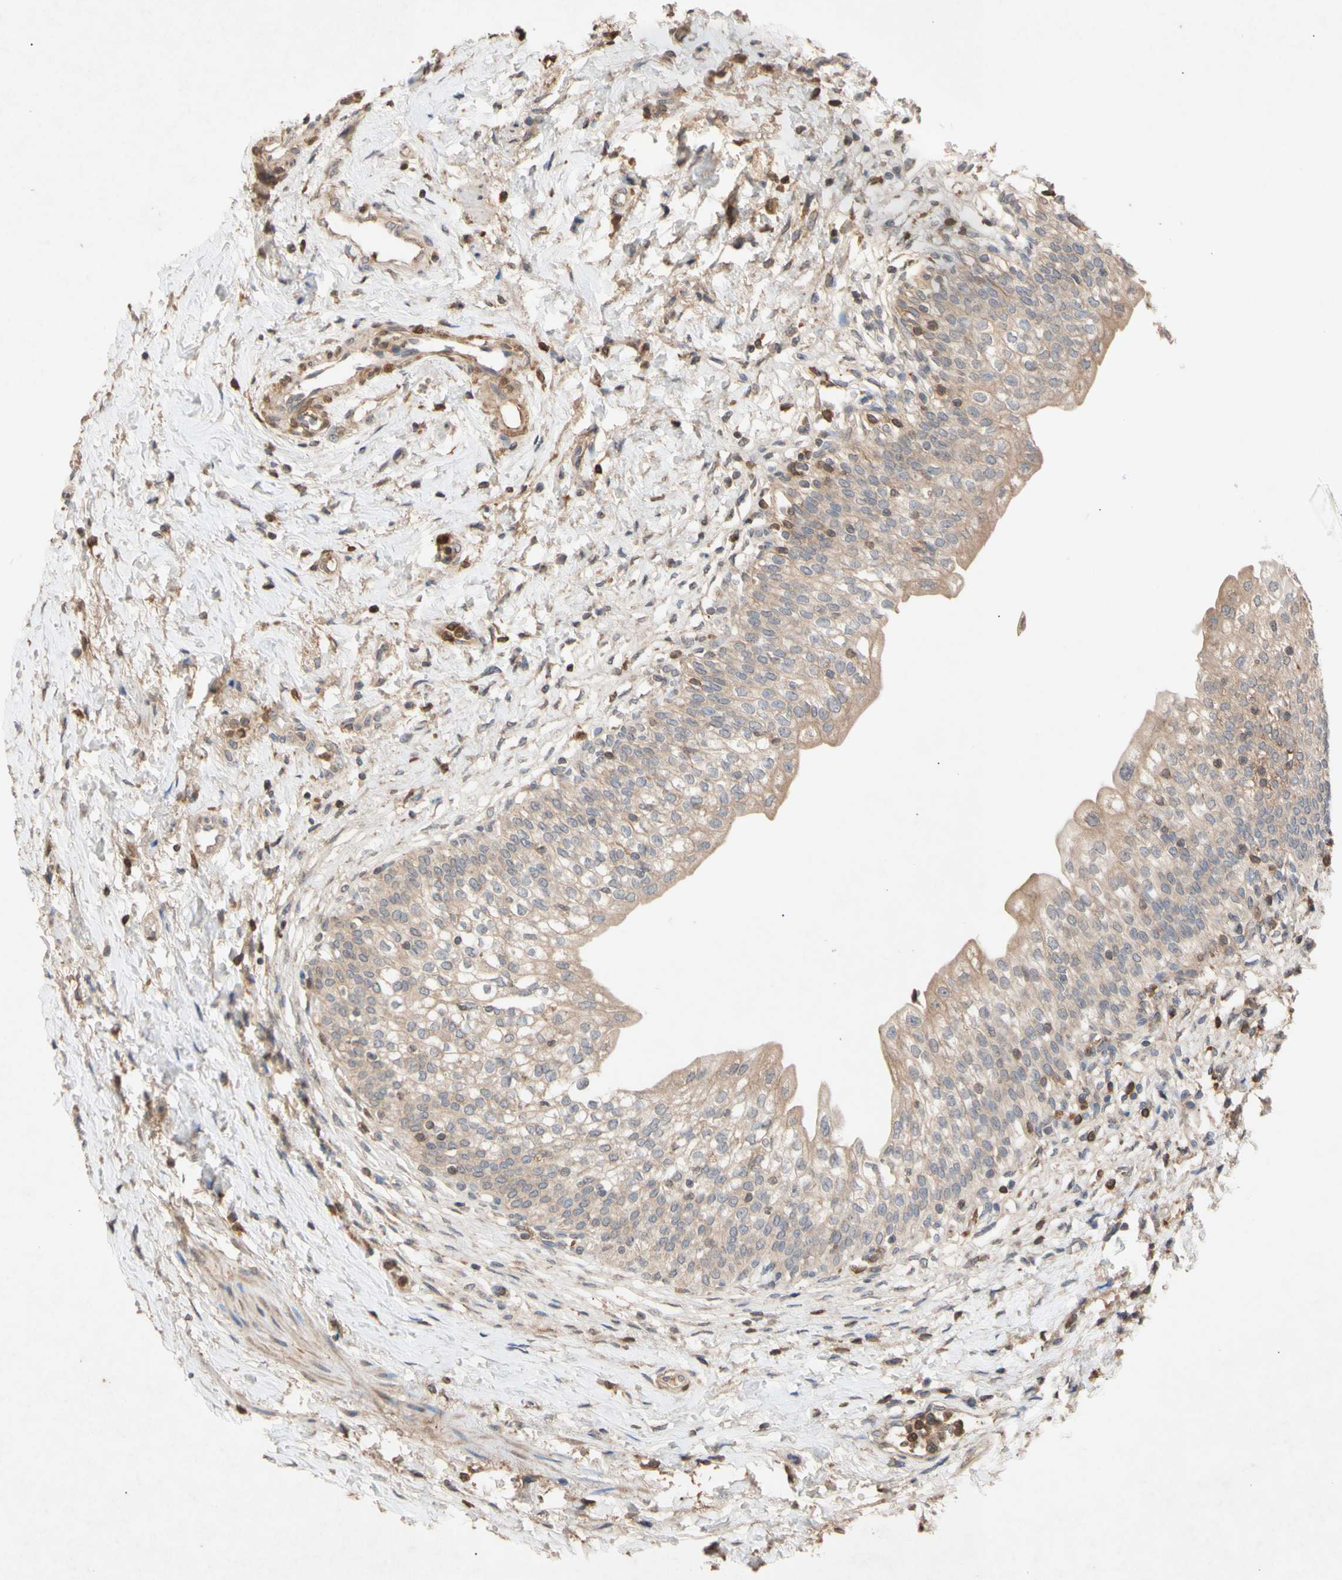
{"staining": {"intensity": "moderate", "quantity": ">75%", "location": "cytoplasmic/membranous"}, "tissue": "urinary bladder", "cell_type": "Urothelial cells", "image_type": "normal", "snomed": [{"axis": "morphology", "description": "Normal tissue, NOS"}, {"axis": "topography", "description": "Urinary bladder"}], "caption": "IHC histopathology image of unremarkable urinary bladder stained for a protein (brown), which displays medium levels of moderate cytoplasmic/membranous staining in about >75% of urothelial cells.", "gene": "NECTIN3", "patient": {"sex": "male", "age": 55}}